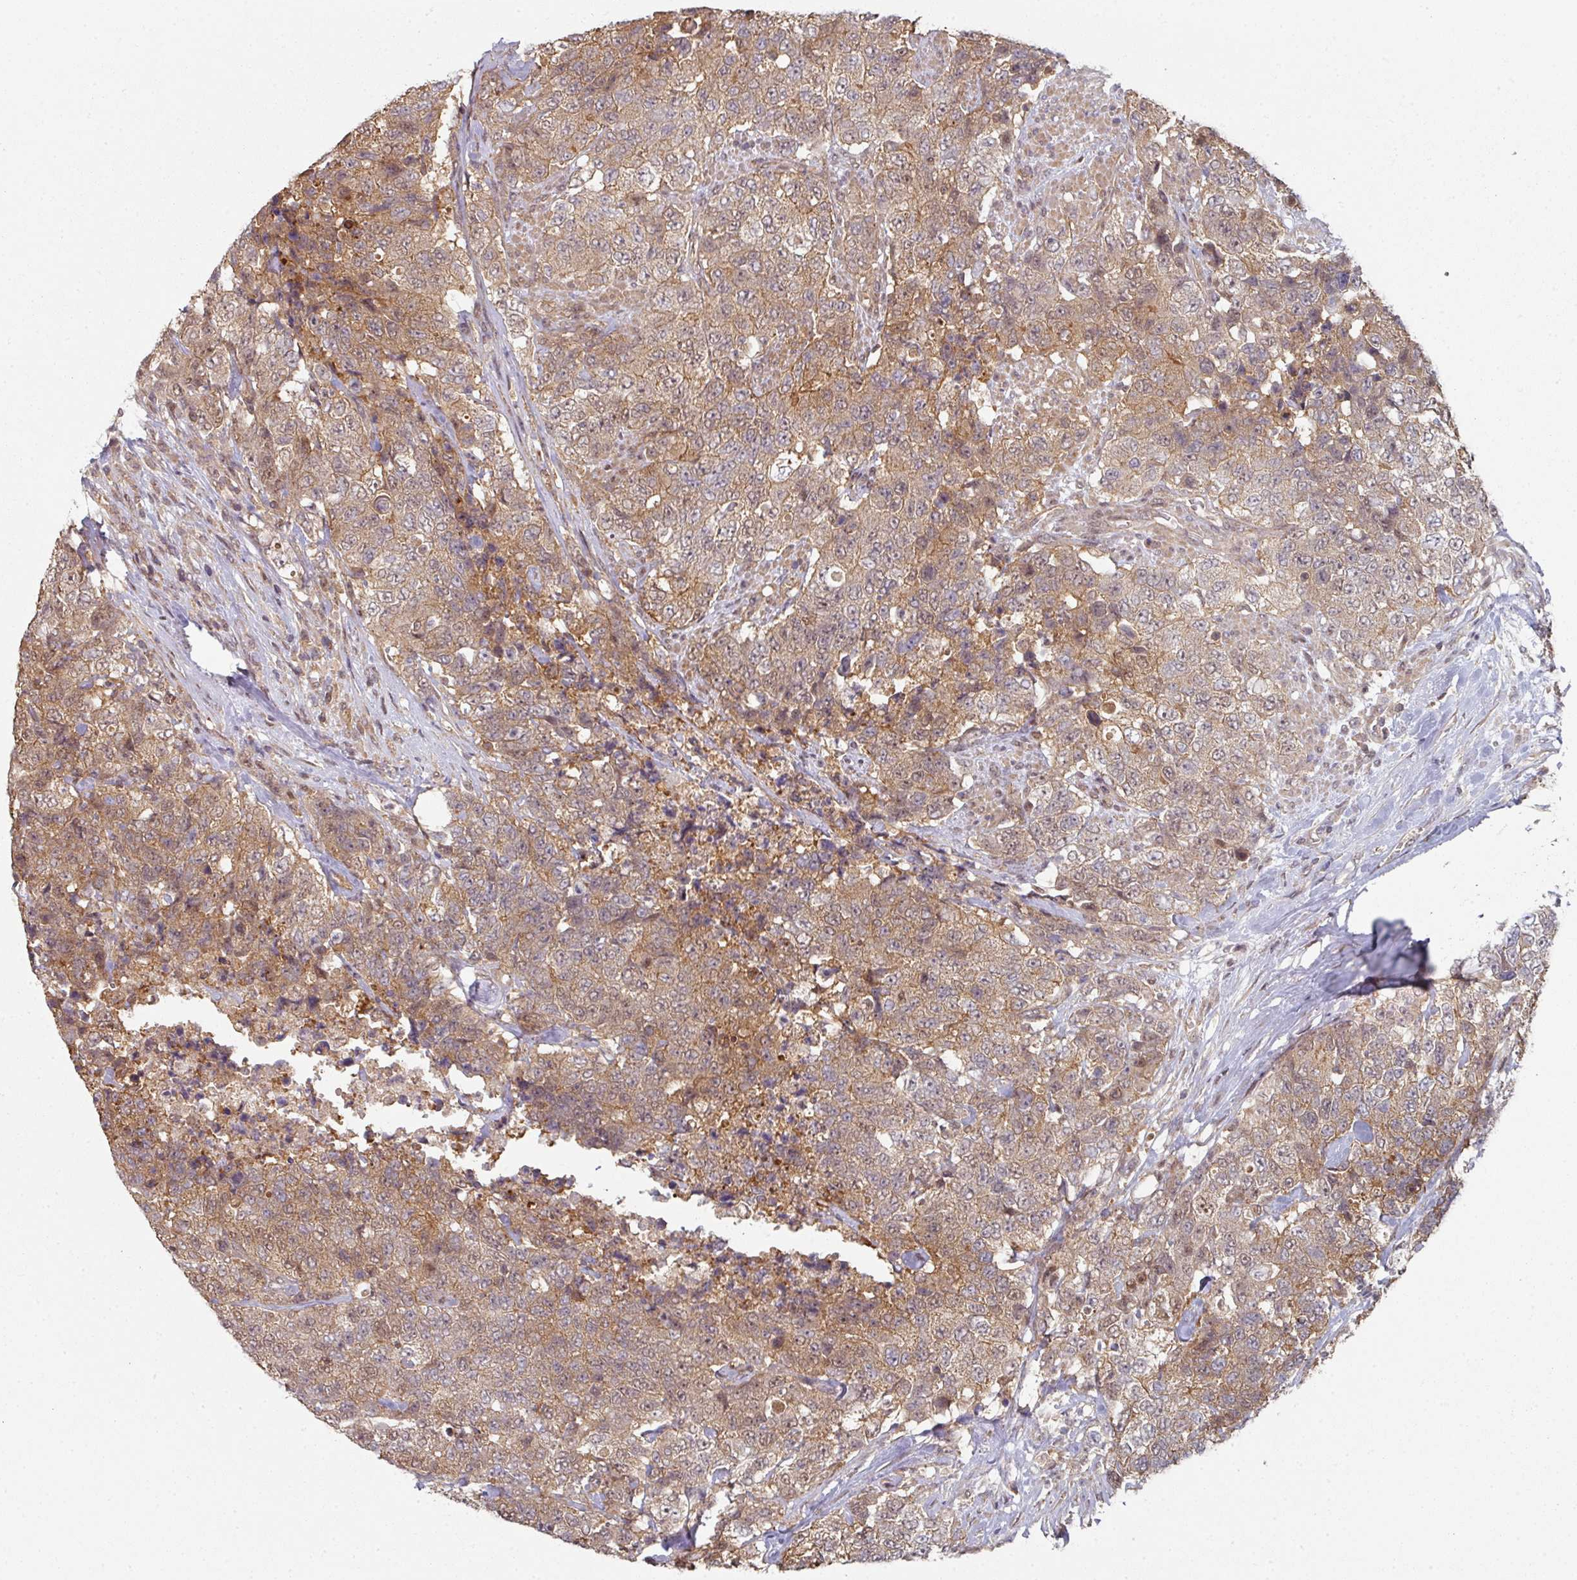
{"staining": {"intensity": "moderate", "quantity": ">75%", "location": "cytoplasmic/membranous"}, "tissue": "urothelial cancer", "cell_type": "Tumor cells", "image_type": "cancer", "snomed": [{"axis": "morphology", "description": "Urothelial carcinoma, High grade"}, {"axis": "topography", "description": "Urinary bladder"}], "caption": "High-grade urothelial carcinoma tissue shows moderate cytoplasmic/membranous positivity in about >75% of tumor cells, visualized by immunohistochemistry.", "gene": "PSME3IP1", "patient": {"sex": "female", "age": 78}}